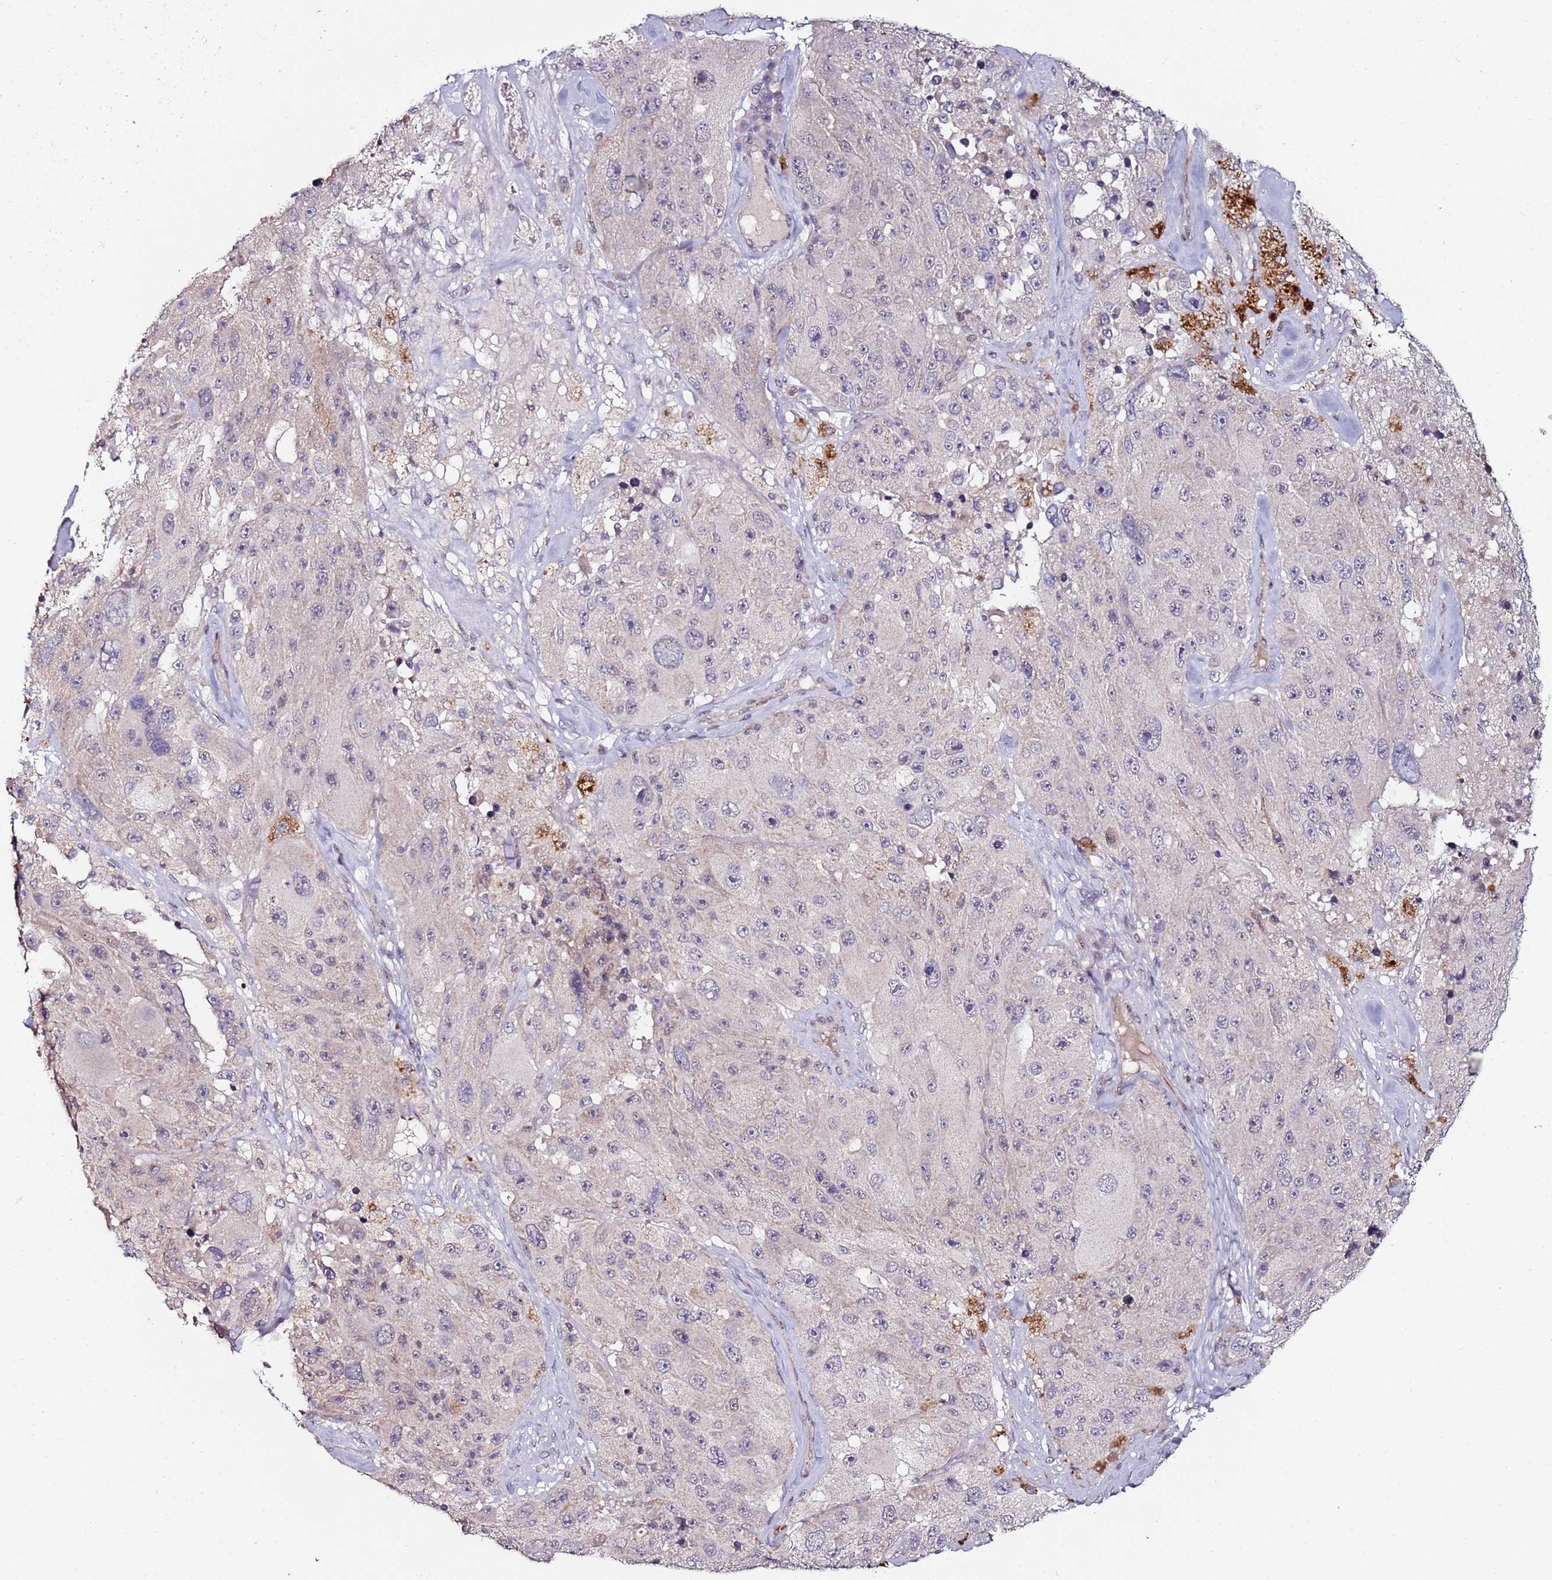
{"staining": {"intensity": "negative", "quantity": "none", "location": "none"}, "tissue": "melanoma", "cell_type": "Tumor cells", "image_type": "cancer", "snomed": [{"axis": "morphology", "description": "Malignant melanoma, Metastatic site"}, {"axis": "topography", "description": "Lymph node"}], "caption": "The photomicrograph displays no staining of tumor cells in malignant melanoma (metastatic site).", "gene": "DUSP28", "patient": {"sex": "male", "age": 62}}